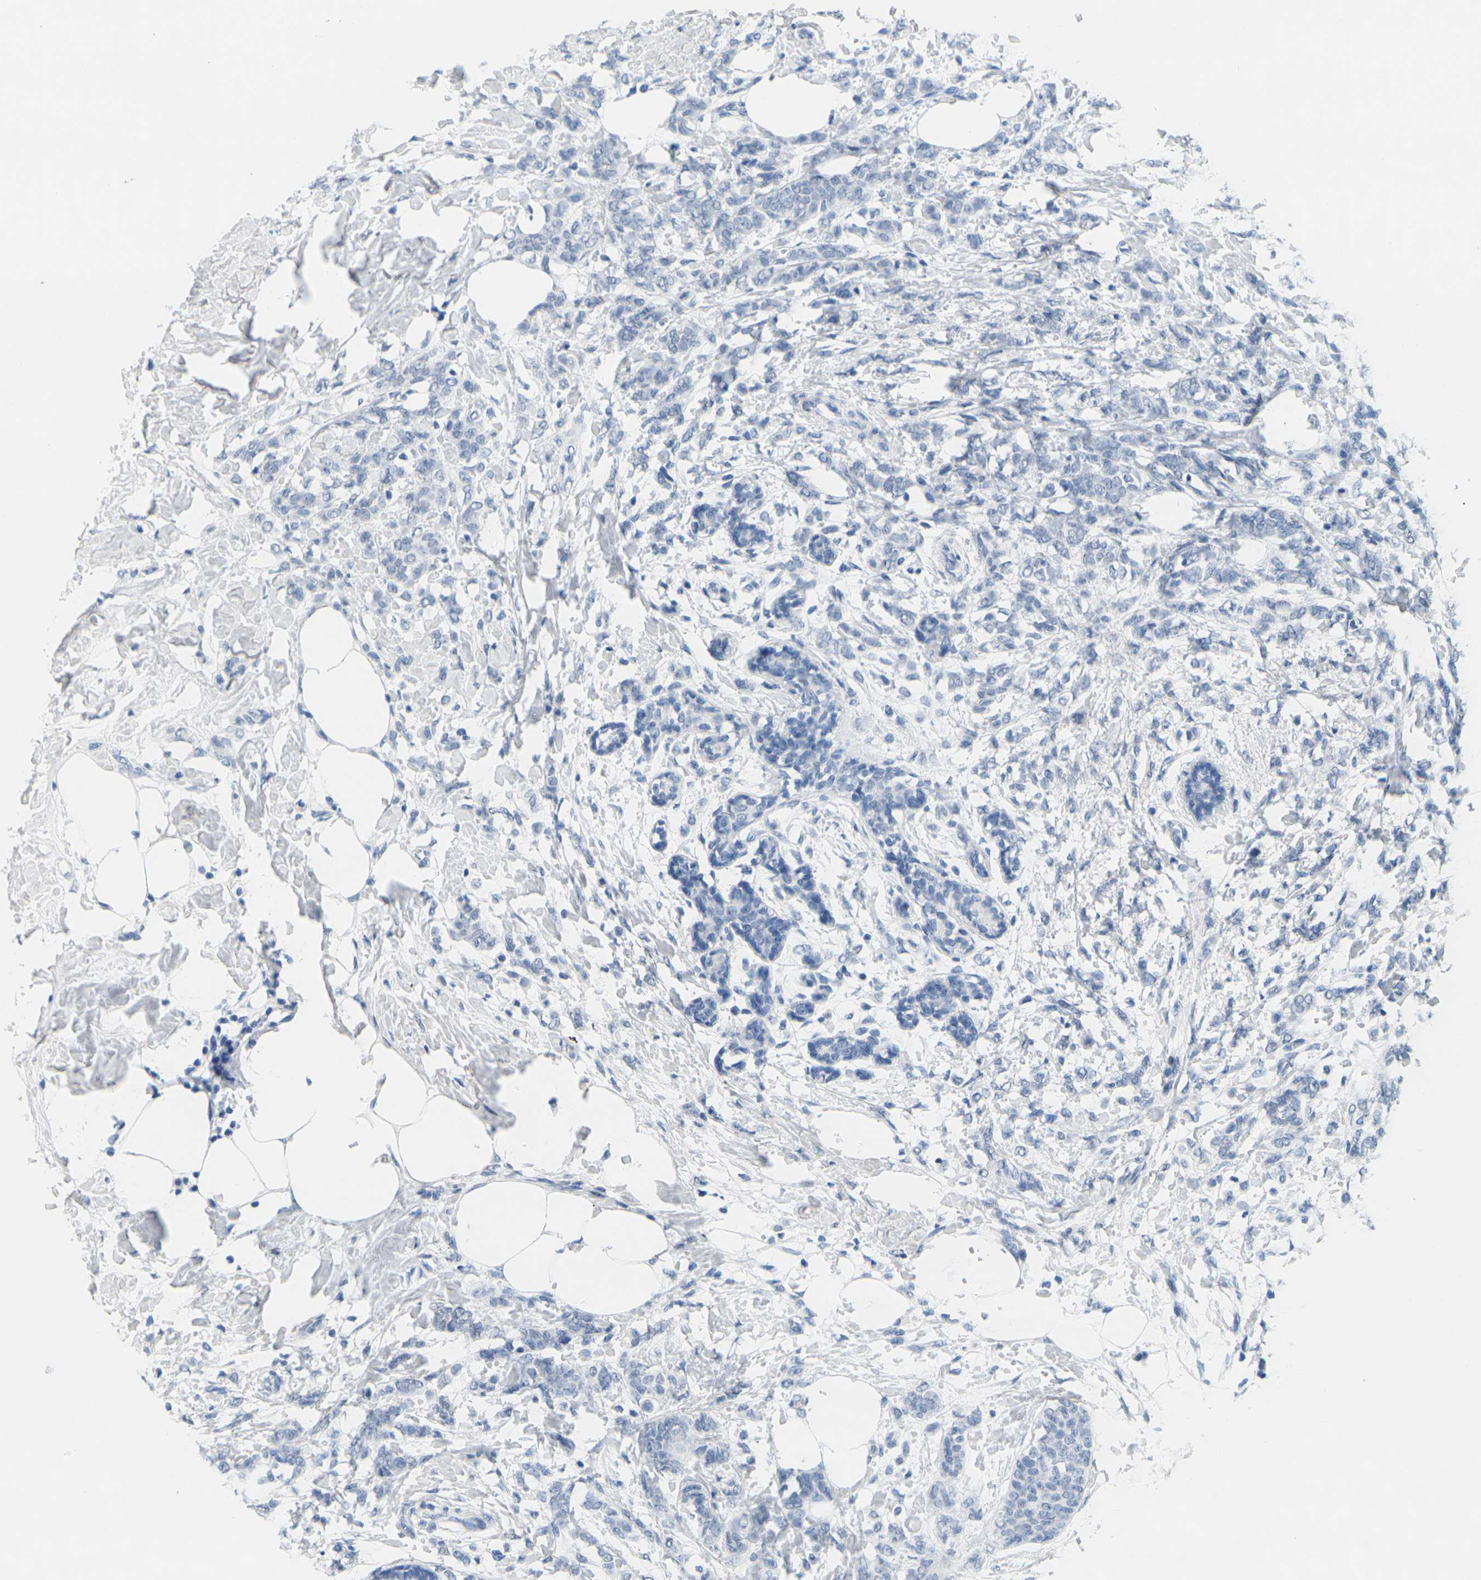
{"staining": {"intensity": "negative", "quantity": "none", "location": "none"}, "tissue": "breast cancer", "cell_type": "Tumor cells", "image_type": "cancer", "snomed": [{"axis": "morphology", "description": "Lobular carcinoma, in situ"}, {"axis": "morphology", "description": "Lobular carcinoma"}, {"axis": "topography", "description": "Breast"}], "caption": "Tumor cells show no significant protein staining in breast lobular carcinoma in situ.", "gene": "CTAG1A", "patient": {"sex": "female", "age": 41}}